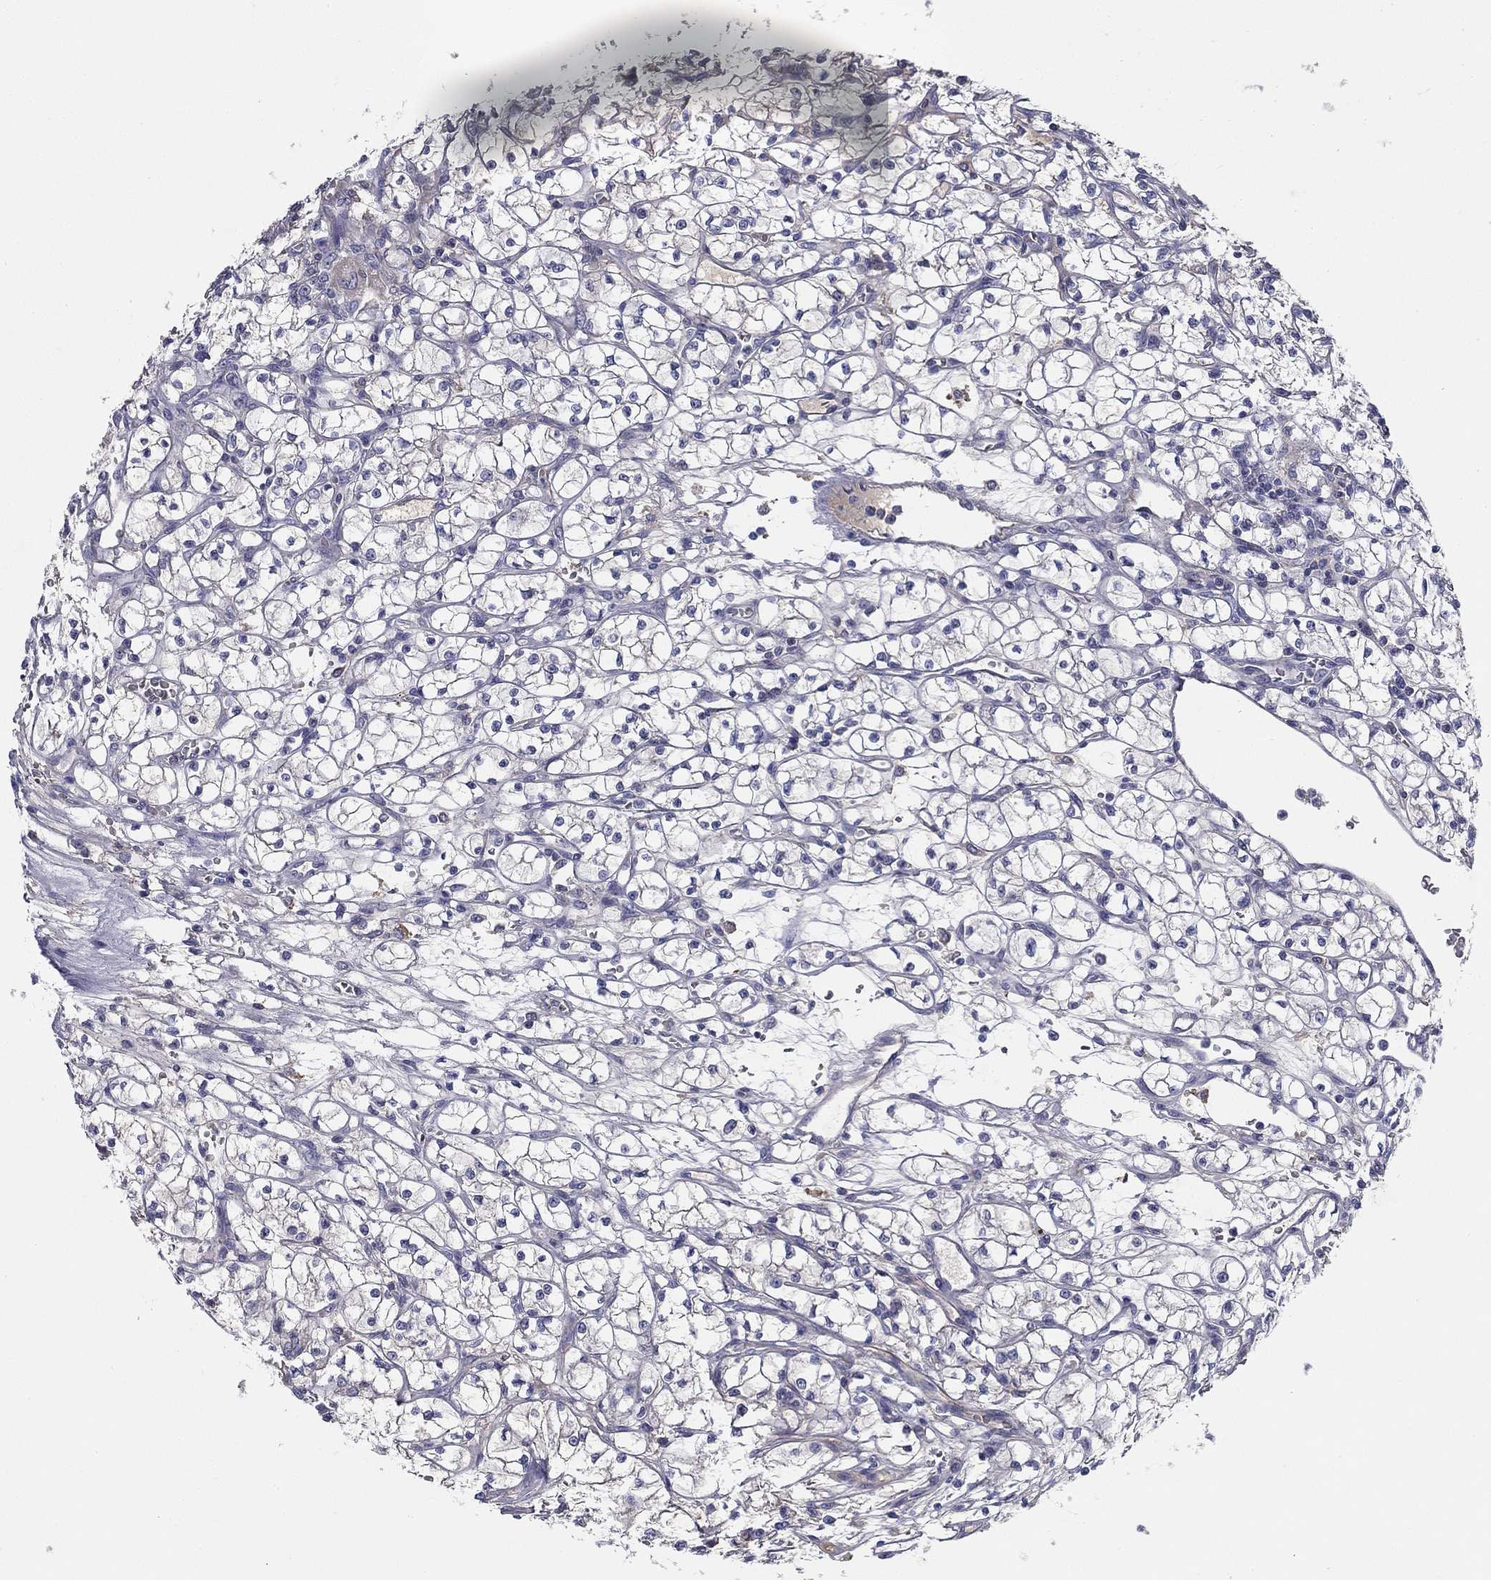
{"staining": {"intensity": "negative", "quantity": "none", "location": "none"}, "tissue": "renal cancer", "cell_type": "Tumor cells", "image_type": "cancer", "snomed": [{"axis": "morphology", "description": "Adenocarcinoma, NOS"}, {"axis": "topography", "description": "Kidney"}], "caption": "The photomicrograph reveals no significant positivity in tumor cells of adenocarcinoma (renal). (DAB (3,3'-diaminobenzidine) IHC with hematoxylin counter stain).", "gene": "CPLX4", "patient": {"sex": "female", "age": 64}}